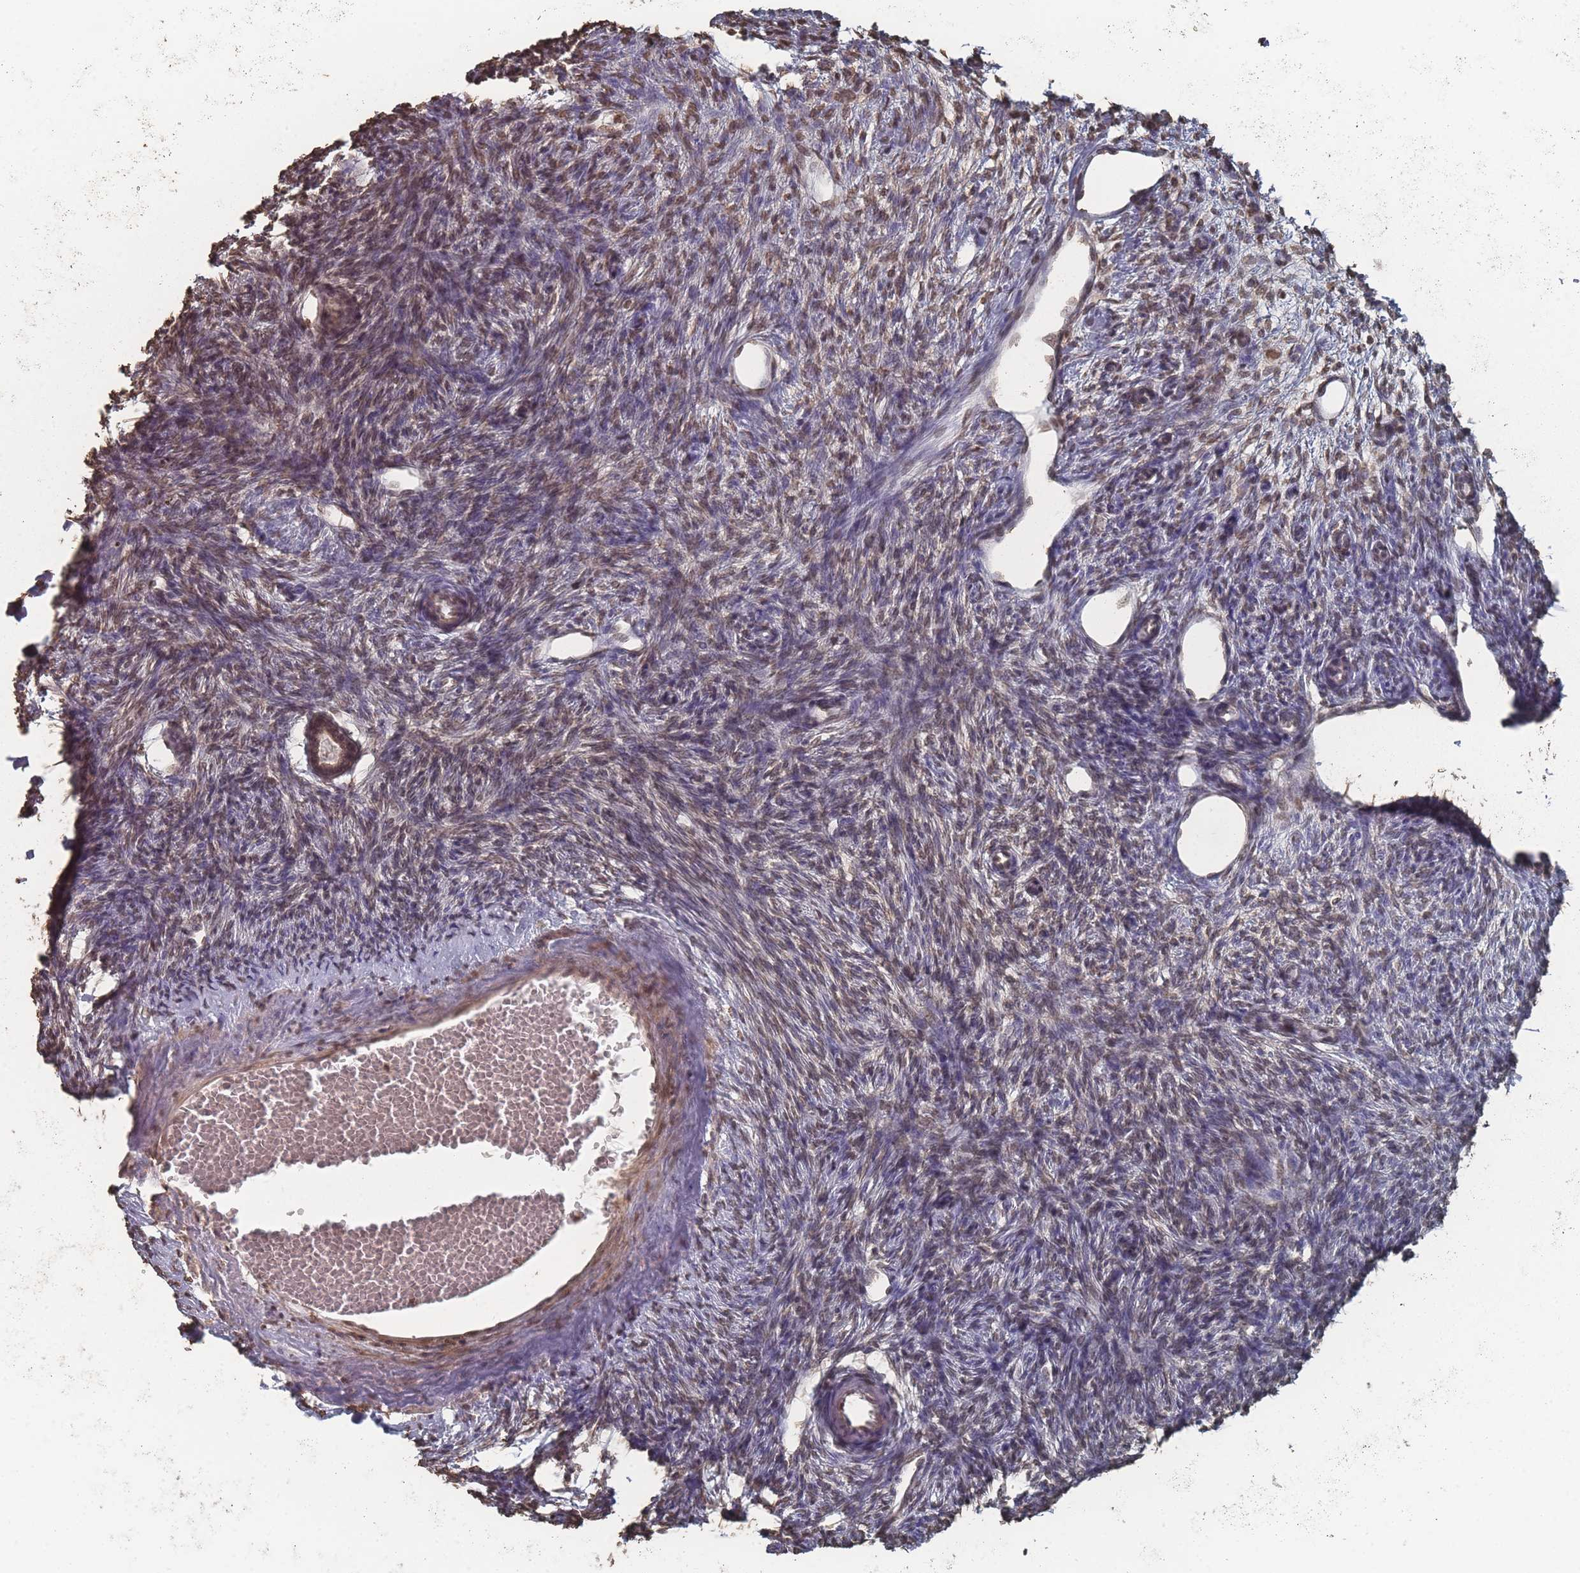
{"staining": {"intensity": "moderate", "quantity": ">75%", "location": "nuclear"}, "tissue": "ovary", "cell_type": "Follicle cells", "image_type": "normal", "snomed": [{"axis": "morphology", "description": "Normal tissue, NOS"}, {"axis": "morphology", "description": "Cyst, NOS"}, {"axis": "topography", "description": "Ovary"}], "caption": "Moderate nuclear protein expression is appreciated in approximately >75% of follicle cells in ovary.", "gene": "PLEKHG5", "patient": {"sex": "female", "age": 33}}